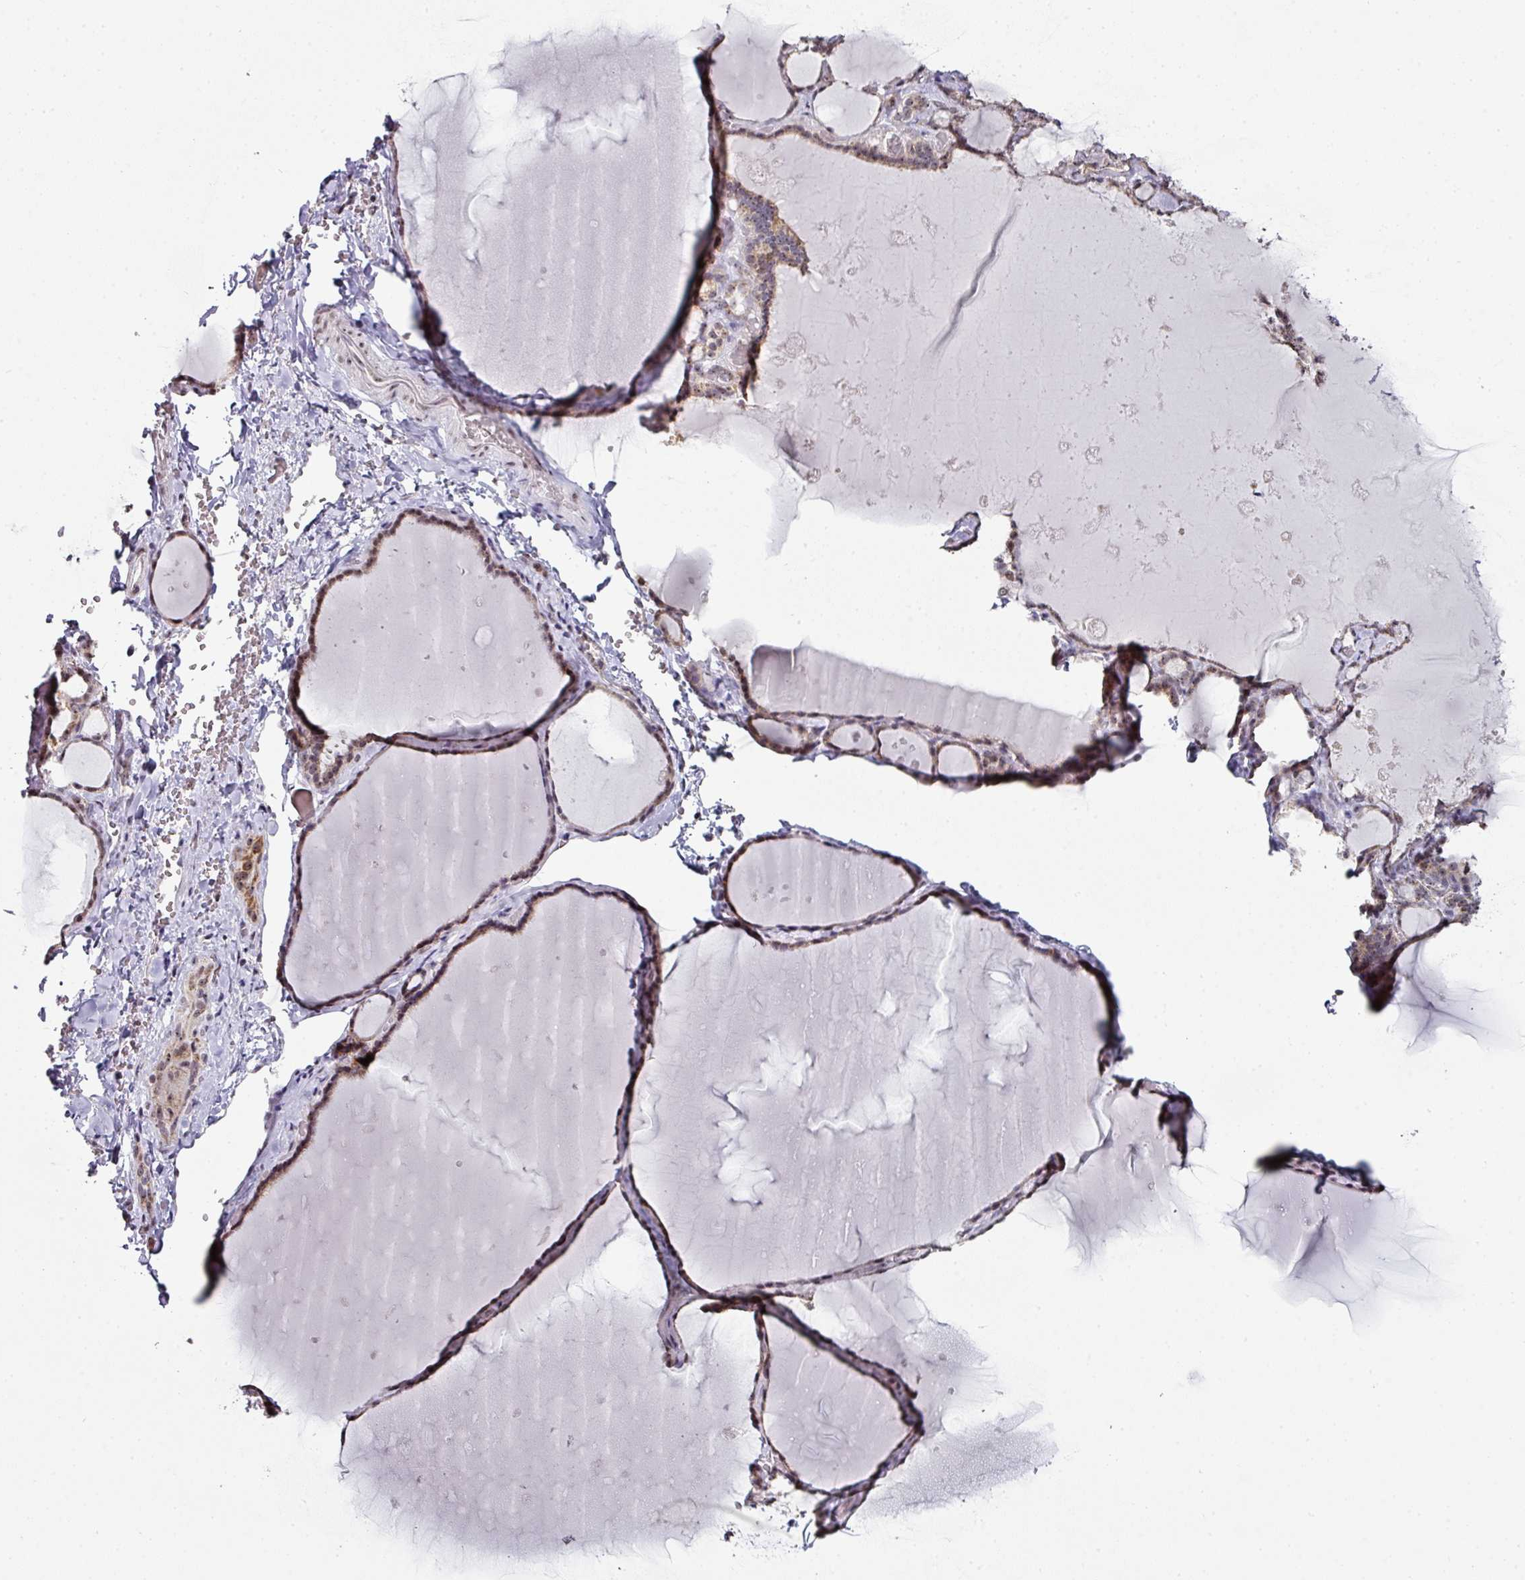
{"staining": {"intensity": "moderate", "quantity": ">75%", "location": "cytoplasmic/membranous,nuclear"}, "tissue": "thyroid gland", "cell_type": "Glandular cells", "image_type": "normal", "snomed": [{"axis": "morphology", "description": "Normal tissue, NOS"}, {"axis": "topography", "description": "Thyroid gland"}], "caption": "This micrograph shows normal thyroid gland stained with IHC to label a protein in brown. The cytoplasmic/membranous,nuclear of glandular cells show moderate positivity for the protein. Nuclei are counter-stained blue.", "gene": "NACC2", "patient": {"sex": "female", "age": 49}}